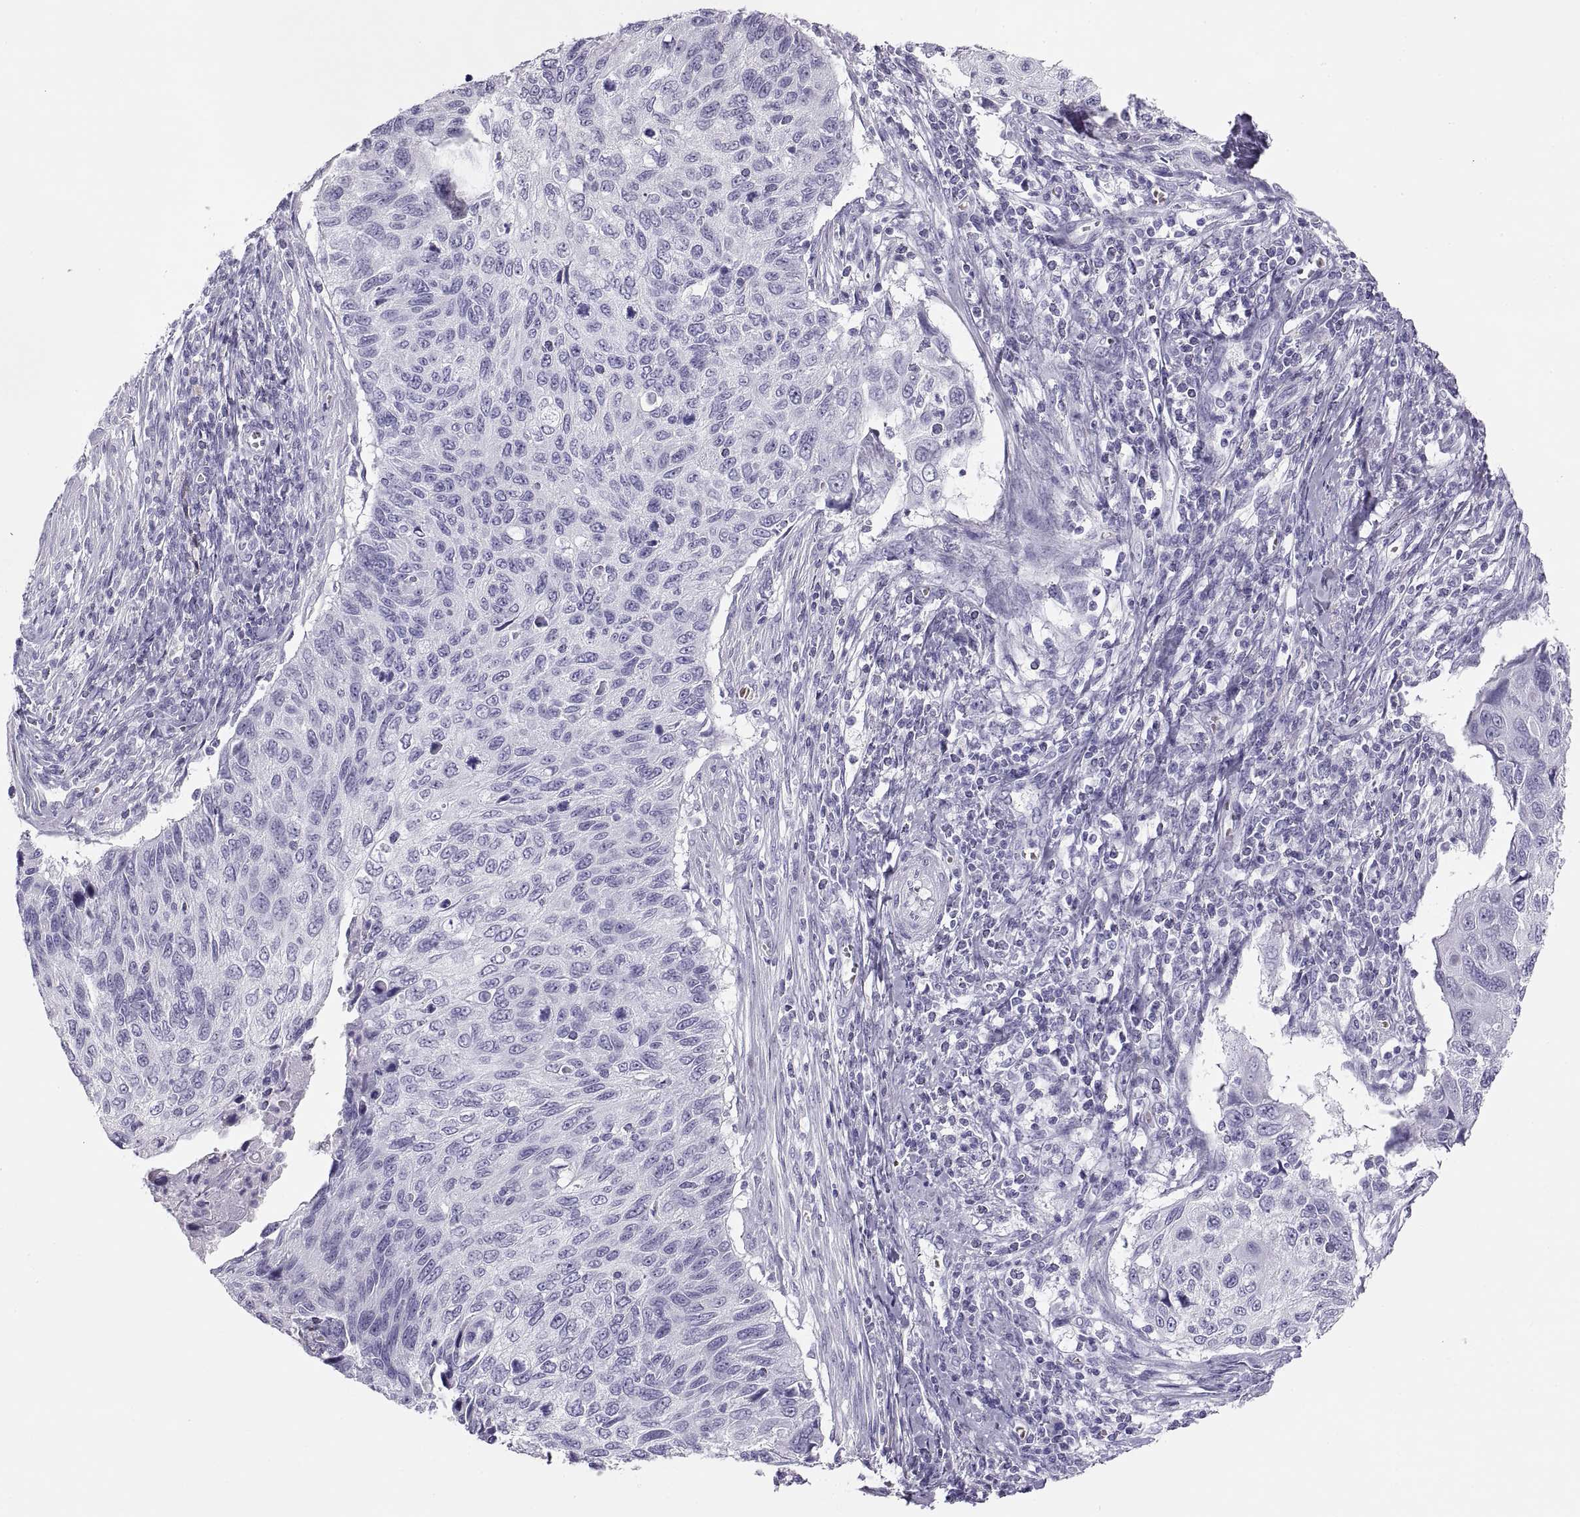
{"staining": {"intensity": "negative", "quantity": "none", "location": "none"}, "tissue": "cervical cancer", "cell_type": "Tumor cells", "image_type": "cancer", "snomed": [{"axis": "morphology", "description": "Squamous cell carcinoma, NOS"}, {"axis": "topography", "description": "Cervix"}], "caption": "High power microscopy micrograph of an IHC photomicrograph of squamous cell carcinoma (cervical), revealing no significant positivity in tumor cells.", "gene": "SEMG1", "patient": {"sex": "female", "age": 70}}